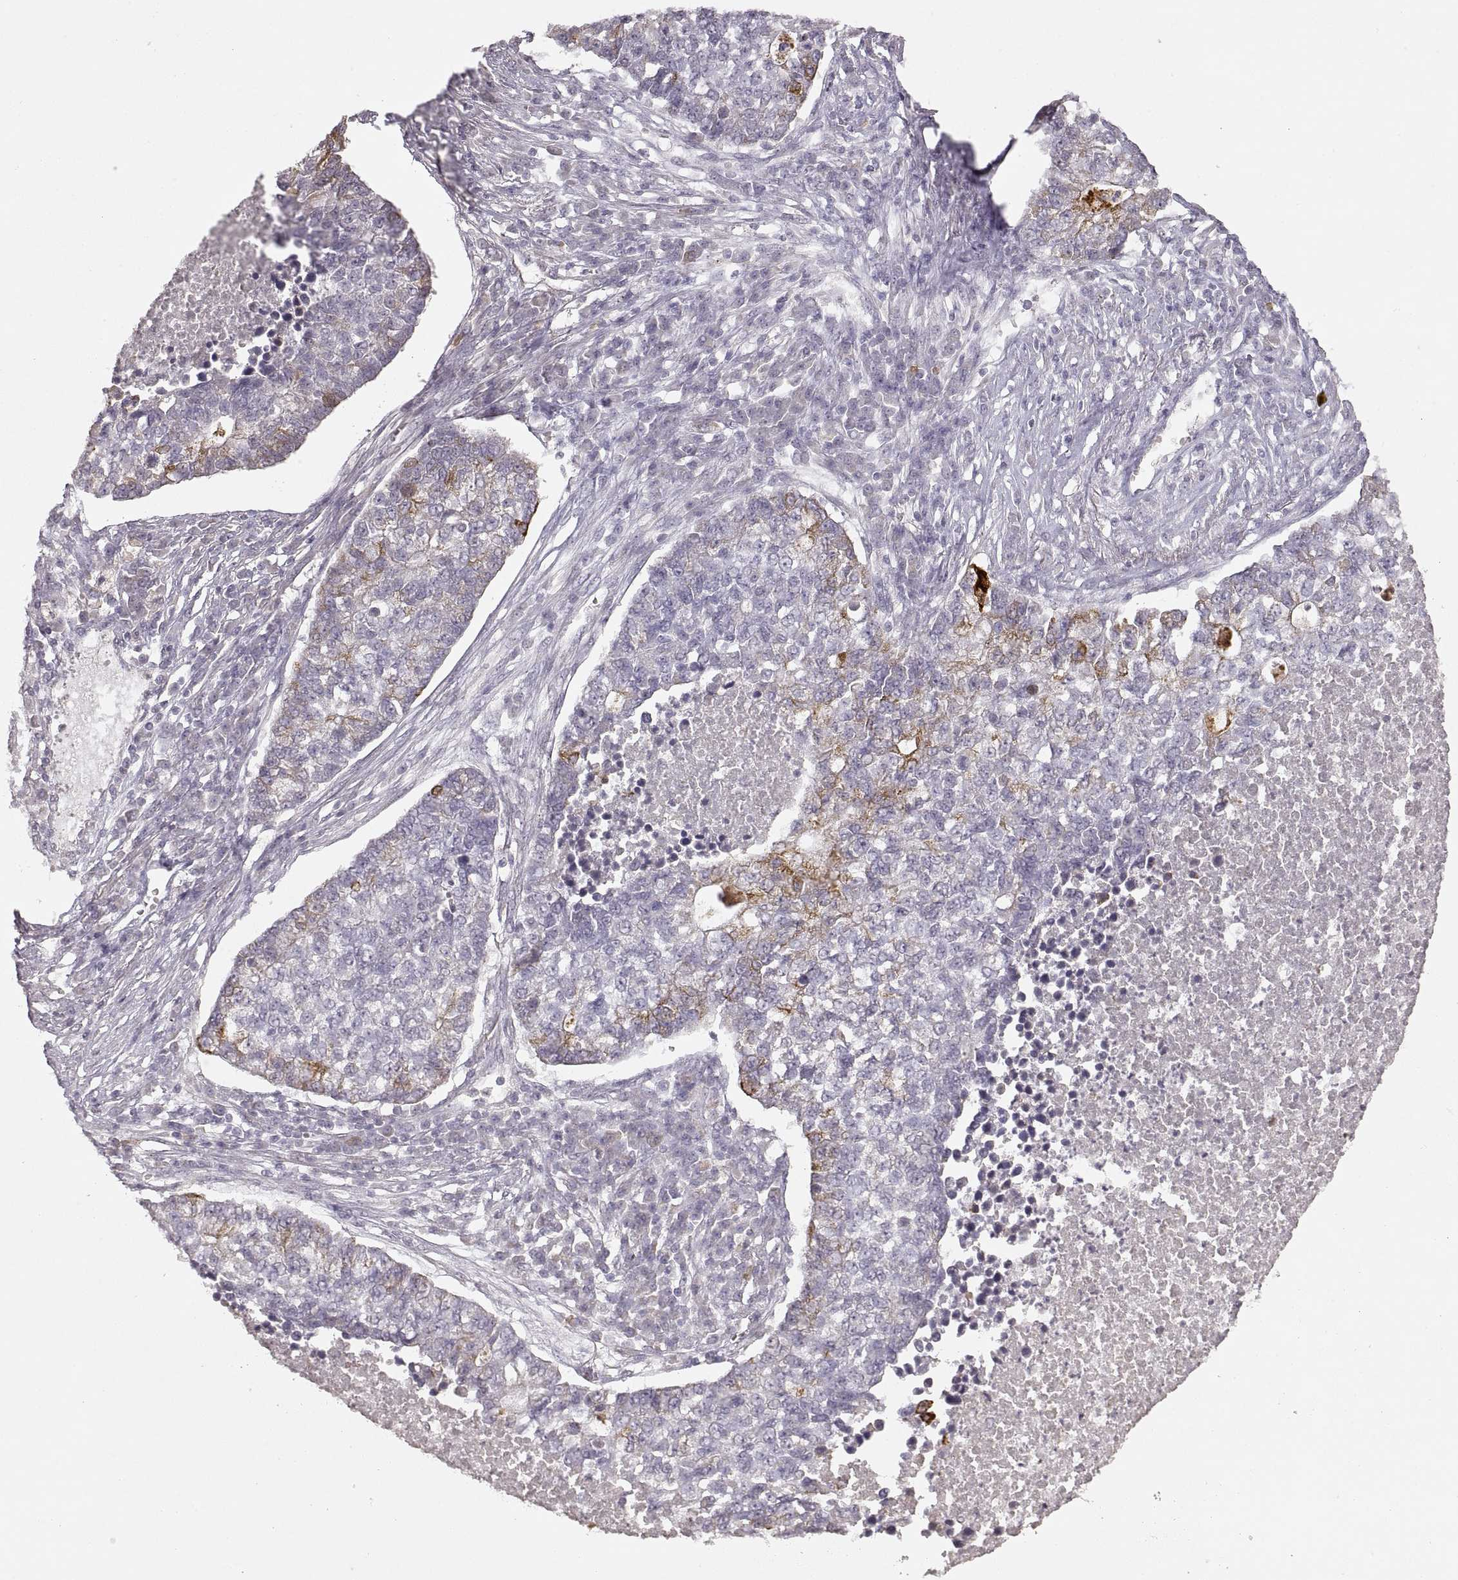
{"staining": {"intensity": "moderate", "quantity": "<25%", "location": "cytoplasmic/membranous"}, "tissue": "lung cancer", "cell_type": "Tumor cells", "image_type": "cancer", "snomed": [{"axis": "morphology", "description": "Adenocarcinoma, NOS"}, {"axis": "topography", "description": "Lung"}], "caption": "Protein staining of lung cancer (adenocarcinoma) tissue exhibits moderate cytoplasmic/membranous expression in about <25% of tumor cells.", "gene": "LAMC2", "patient": {"sex": "male", "age": 57}}